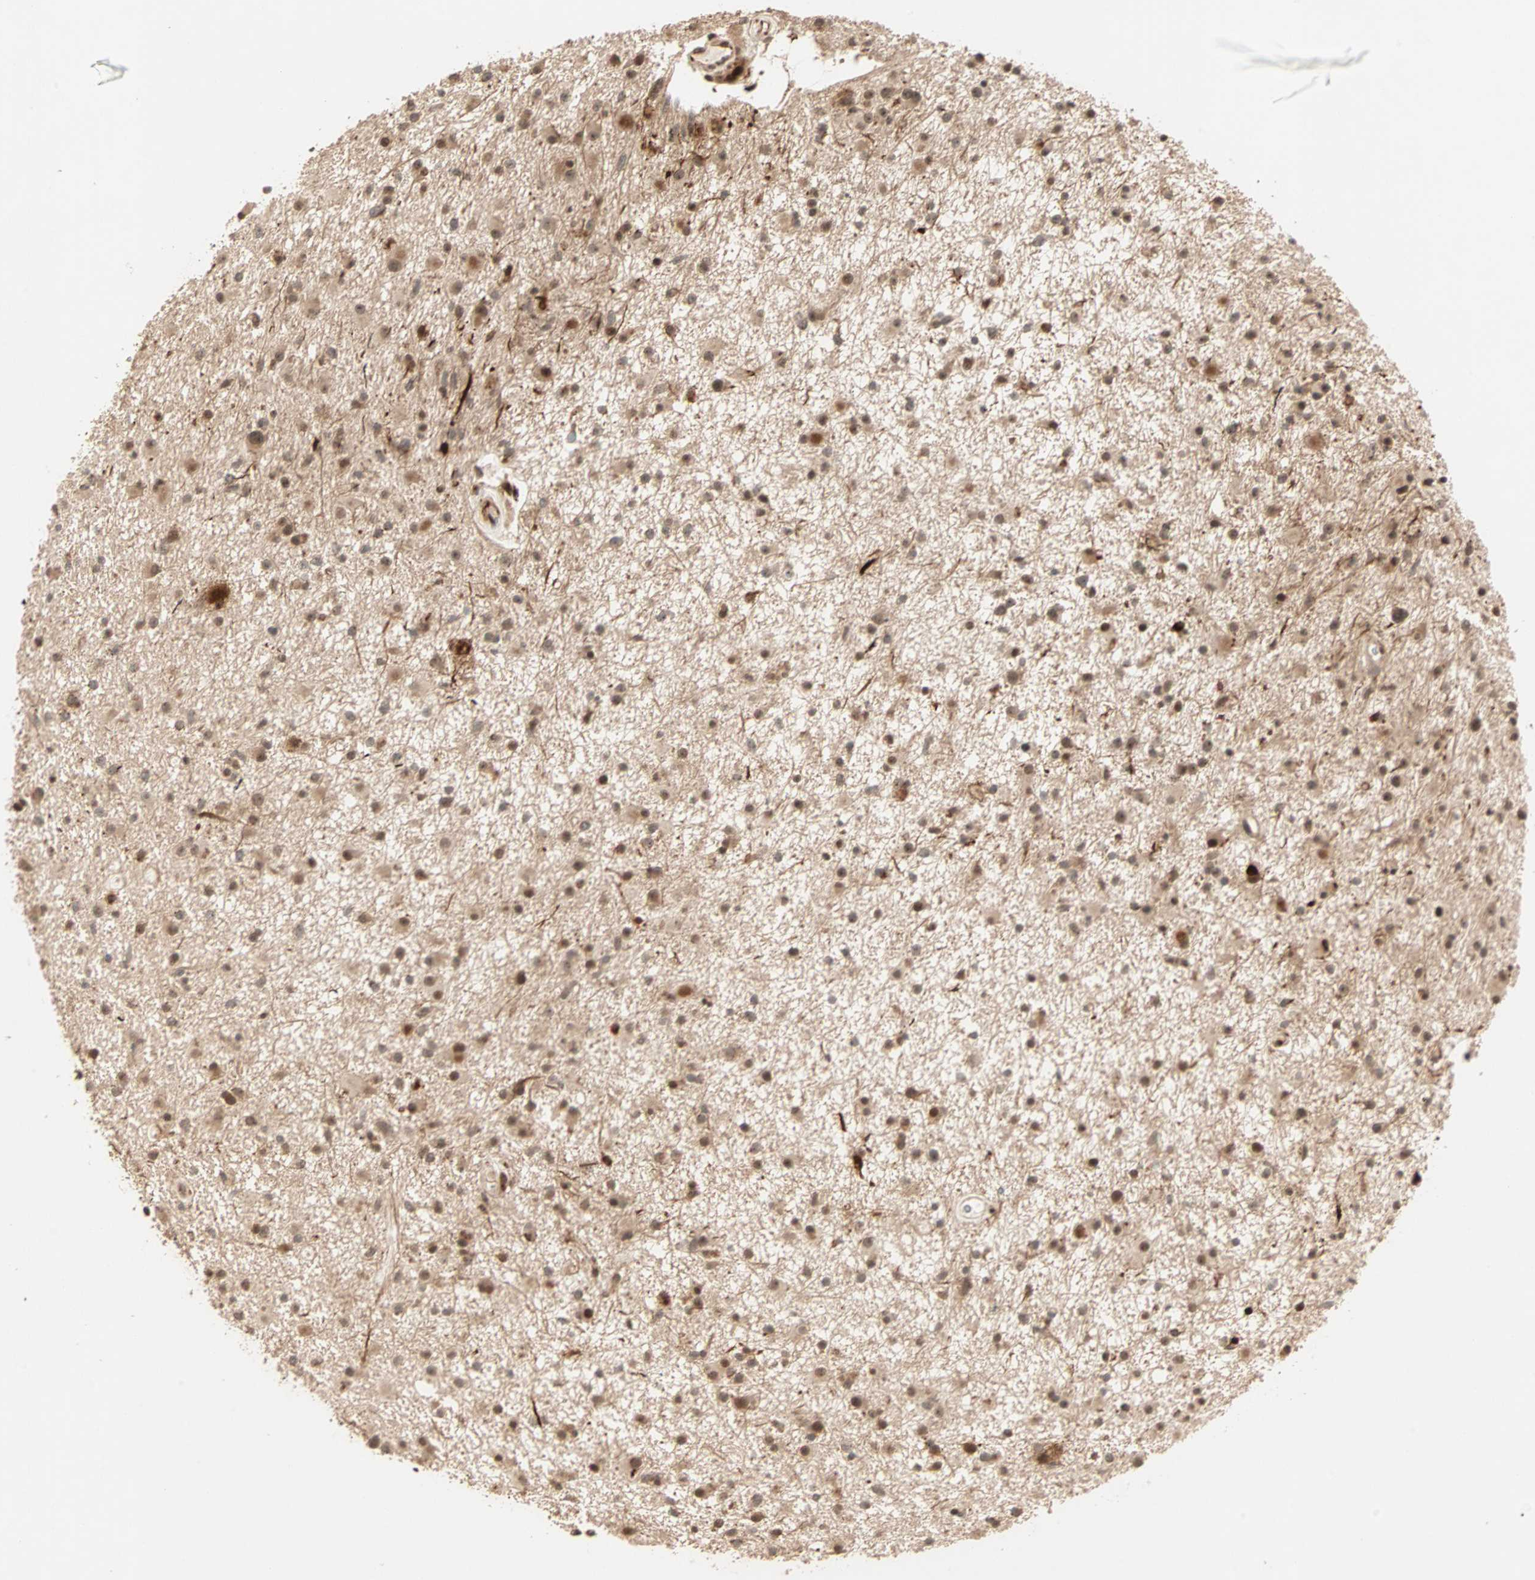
{"staining": {"intensity": "moderate", "quantity": ">75%", "location": "cytoplasmic/membranous,nuclear"}, "tissue": "glioma", "cell_type": "Tumor cells", "image_type": "cancer", "snomed": [{"axis": "morphology", "description": "Glioma, malignant, High grade"}, {"axis": "topography", "description": "Brain"}], "caption": "Protein staining of glioma tissue reveals moderate cytoplasmic/membranous and nuclear expression in about >75% of tumor cells.", "gene": "ZBED9", "patient": {"sex": "male", "age": 33}}